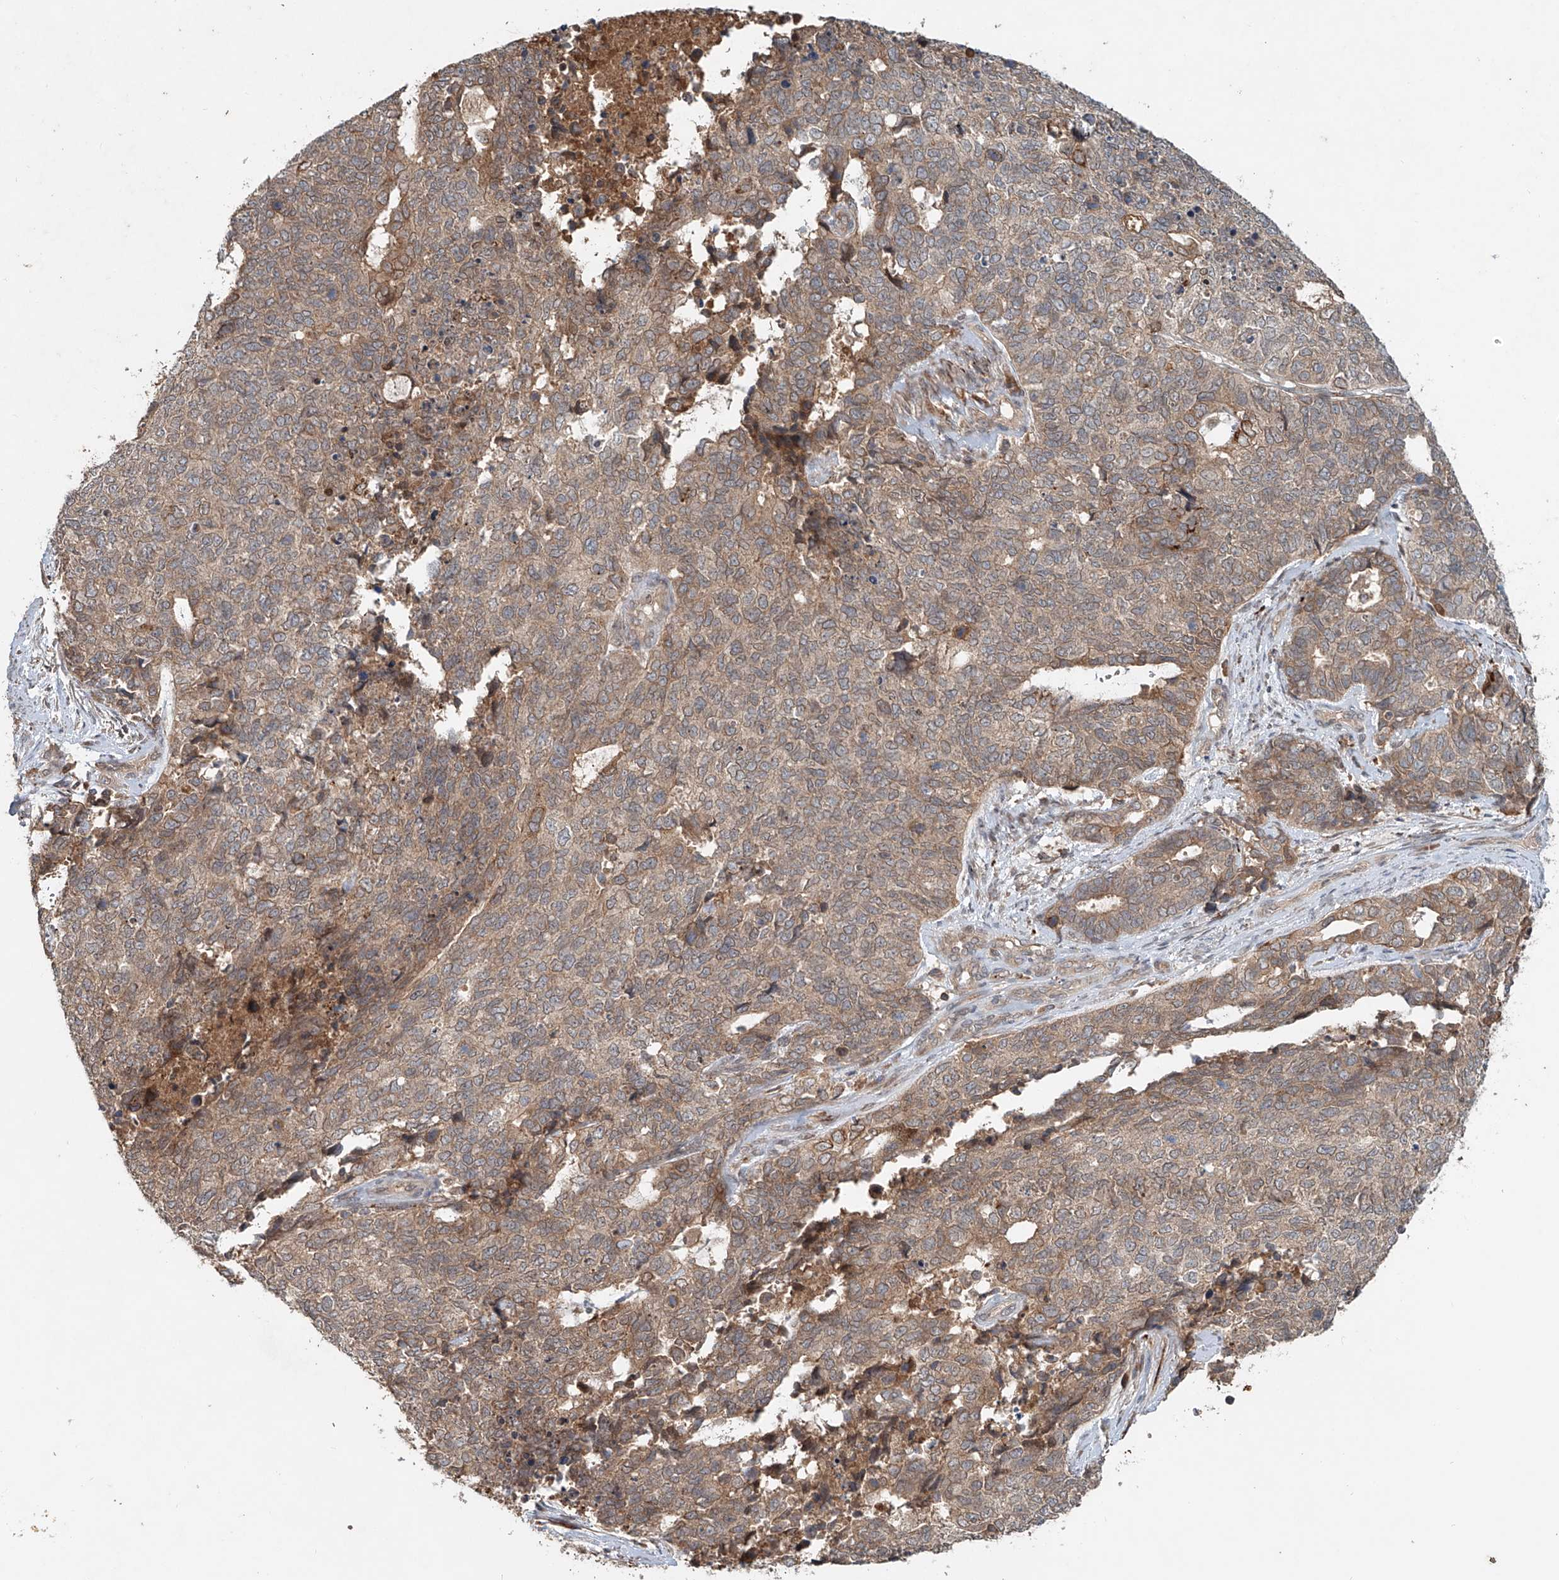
{"staining": {"intensity": "moderate", "quantity": ">75%", "location": "cytoplasmic/membranous"}, "tissue": "cervical cancer", "cell_type": "Tumor cells", "image_type": "cancer", "snomed": [{"axis": "morphology", "description": "Squamous cell carcinoma, NOS"}, {"axis": "topography", "description": "Cervix"}], "caption": "Cervical cancer stained with a protein marker shows moderate staining in tumor cells.", "gene": "IER5", "patient": {"sex": "female", "age": 63}}